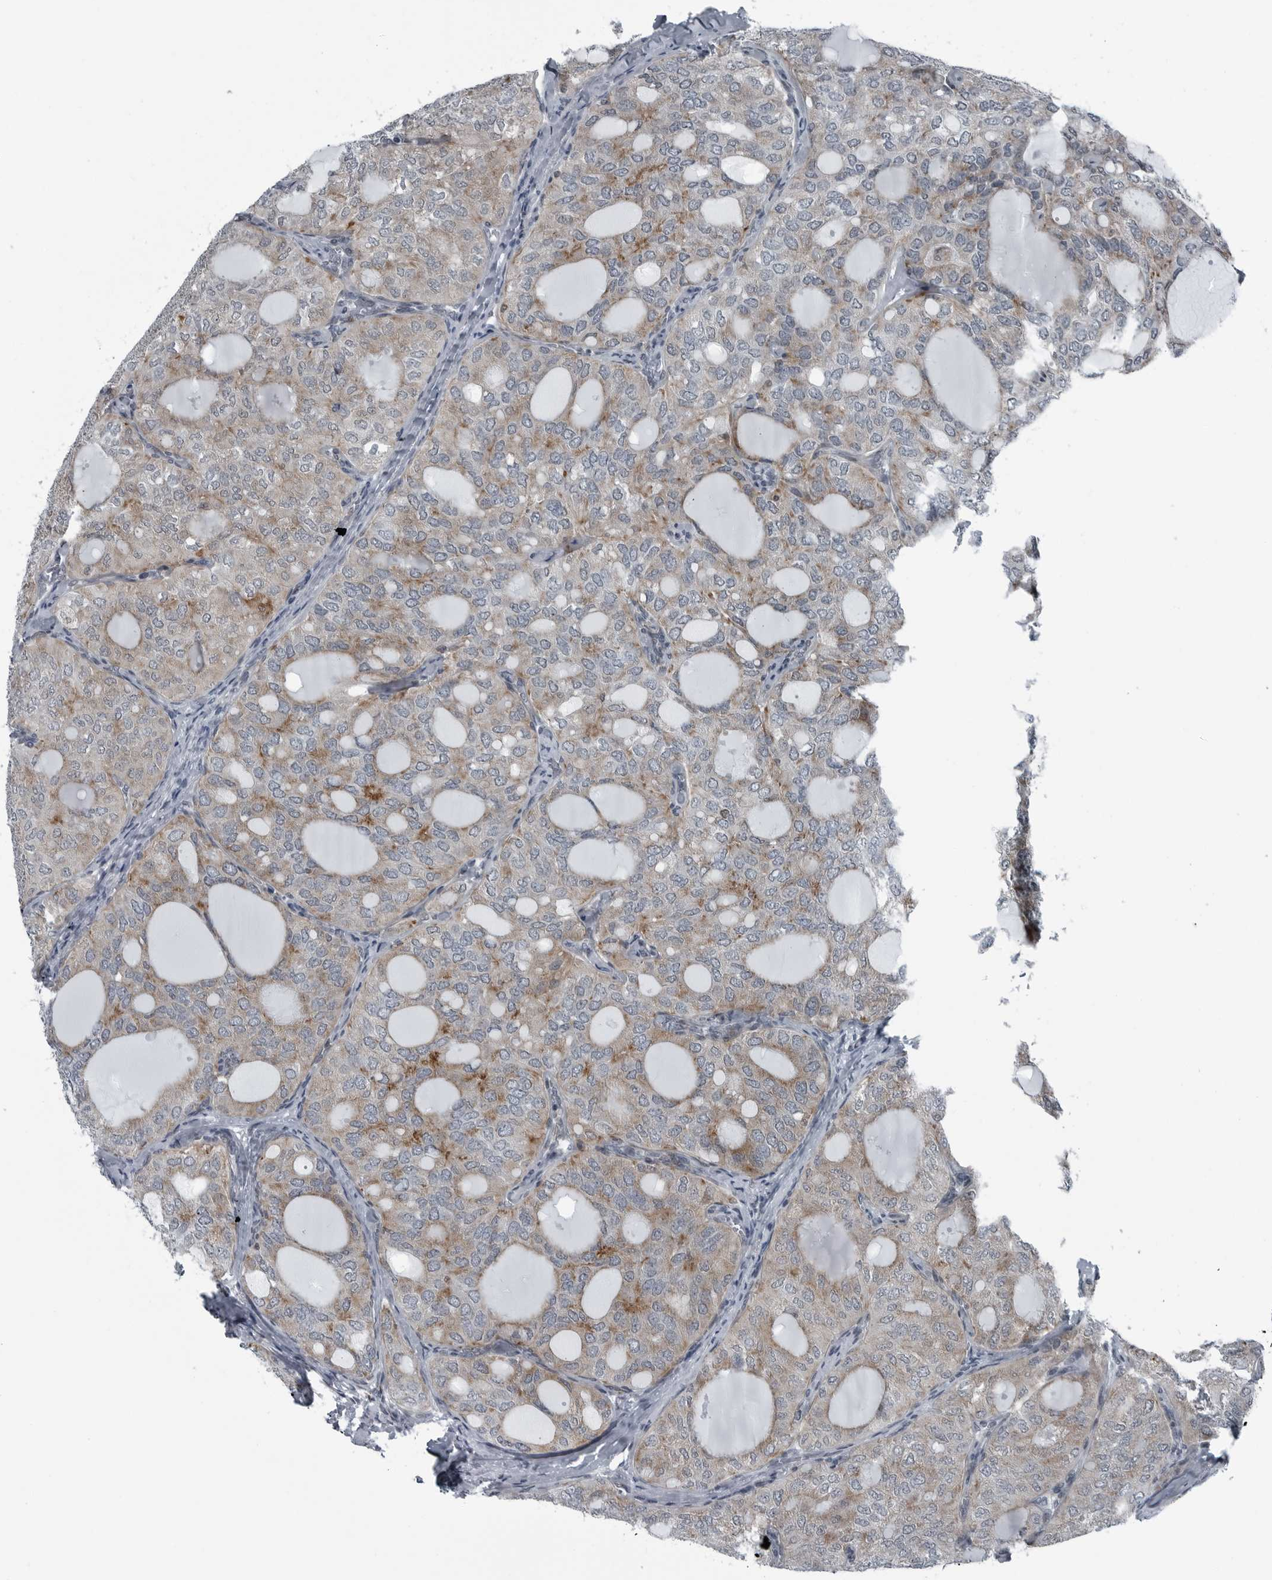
{"staining": {"intensity": "weak", "quantity": ">75%", "location": "cytoplasmic/membranous"}, "tissue": "thyroid cancer", "cell_type": "Tumor cells", "image_type": "cancer", "snomed": [{"axis": "morphology", "description": "Follicular adenoma carcinoma, NOS"}, {"axis": "topography", "description": "Thyroid gland"}], "caption": "This is an image of IHC staining of follicular adenoma carcinoma (thyroid), which shows weak positivity in the cytoplasmic/membranous of tumor cells.", "gene": "GAK", "patient": {"sex": "male", "age": 75}}